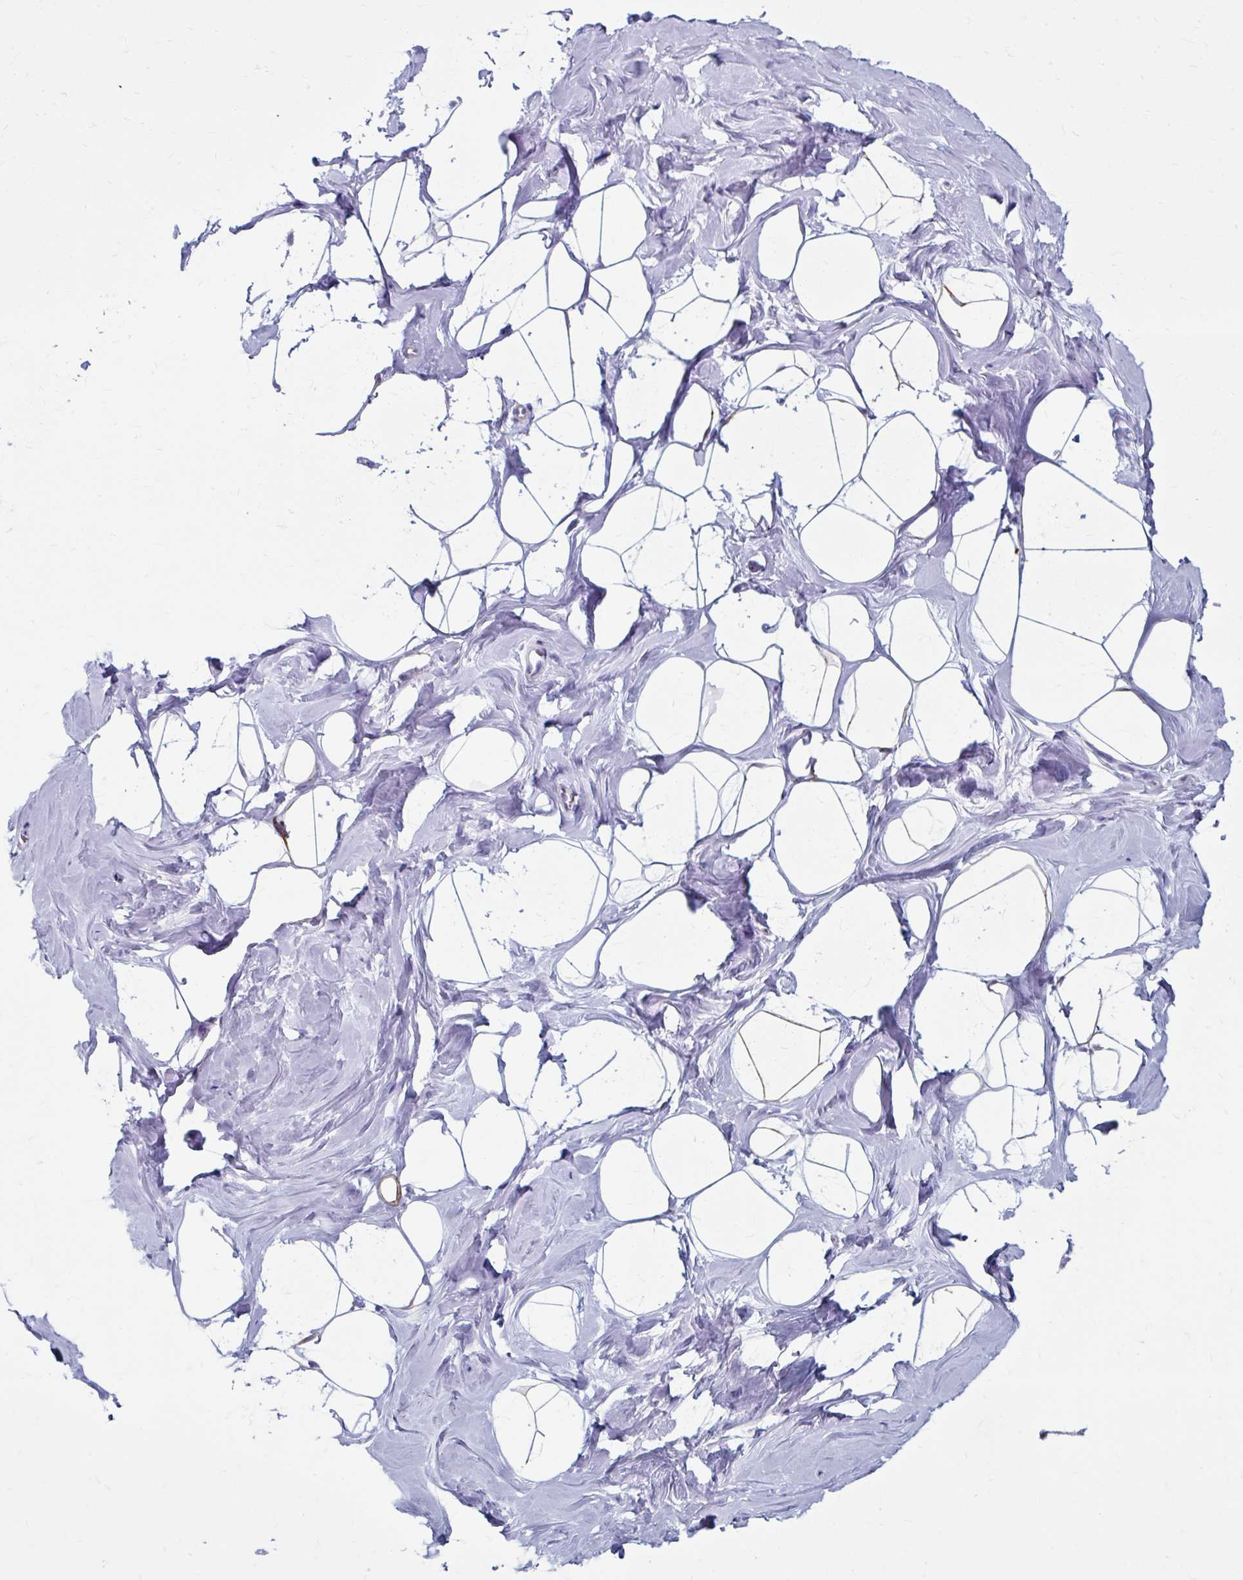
{"staining": {"intensity": "negative", "quantity": "none", "location": "none"}, "tissue": "breast", "cell_type": "Adipocytes", "image_type": "normal", "snomed": [{"axis": "morphology", "description": "Normal tissue, NOS"}, {"axis": "topography", "description": "Breast"}], "caption": "High power microscopy image of an IHC photomicrograph of normal breast, revealing no significant positivity in adipocytes.", "gene": "ZNF555", "patient": {"sex": "female", "age": 32}}